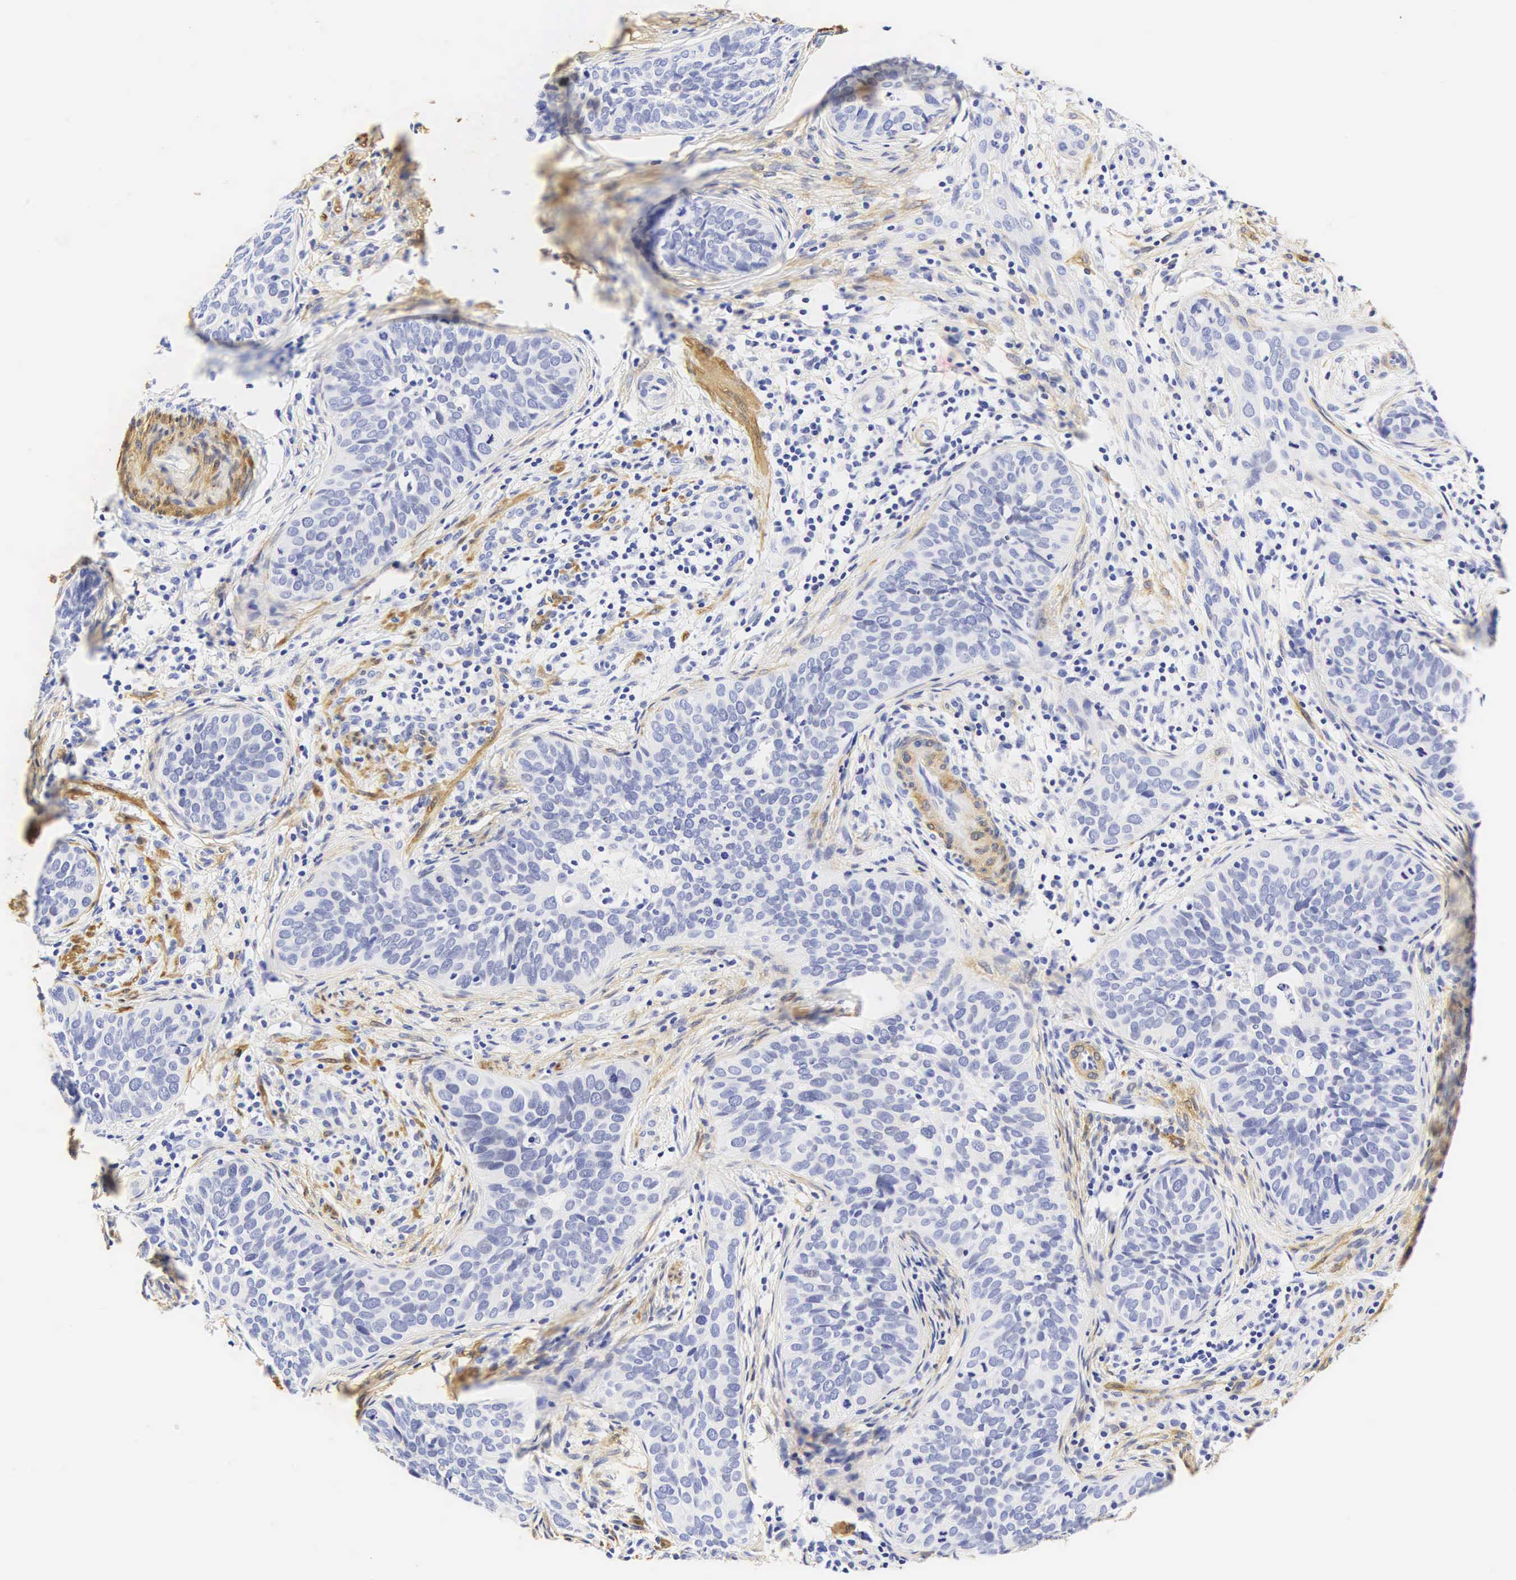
{"staining": {"intensity": "negative", "quantity": "none", "location": "none"}, "tissue": "cervical cancer", "cell_type": "Tumor cells", "image_type": "cancer", "snomed": [{"axis": "morphology", "description": "Squamous cell carcinoma, NOS"}, {"axis": "topography", "description": "Cervix"}], "caption": "IHC of squamous cell carcinoma (cervical) exhibits no staining in tumor cells. Brightfield microscopy of immunohistochemistry (IHC) stained with DAB (3,3'-diaminobenzidine) (brown) and hematoxylin (blue), captured at high magnification.", "gene": "CNN1", "patient": {"sex": "female", "age": 31}}